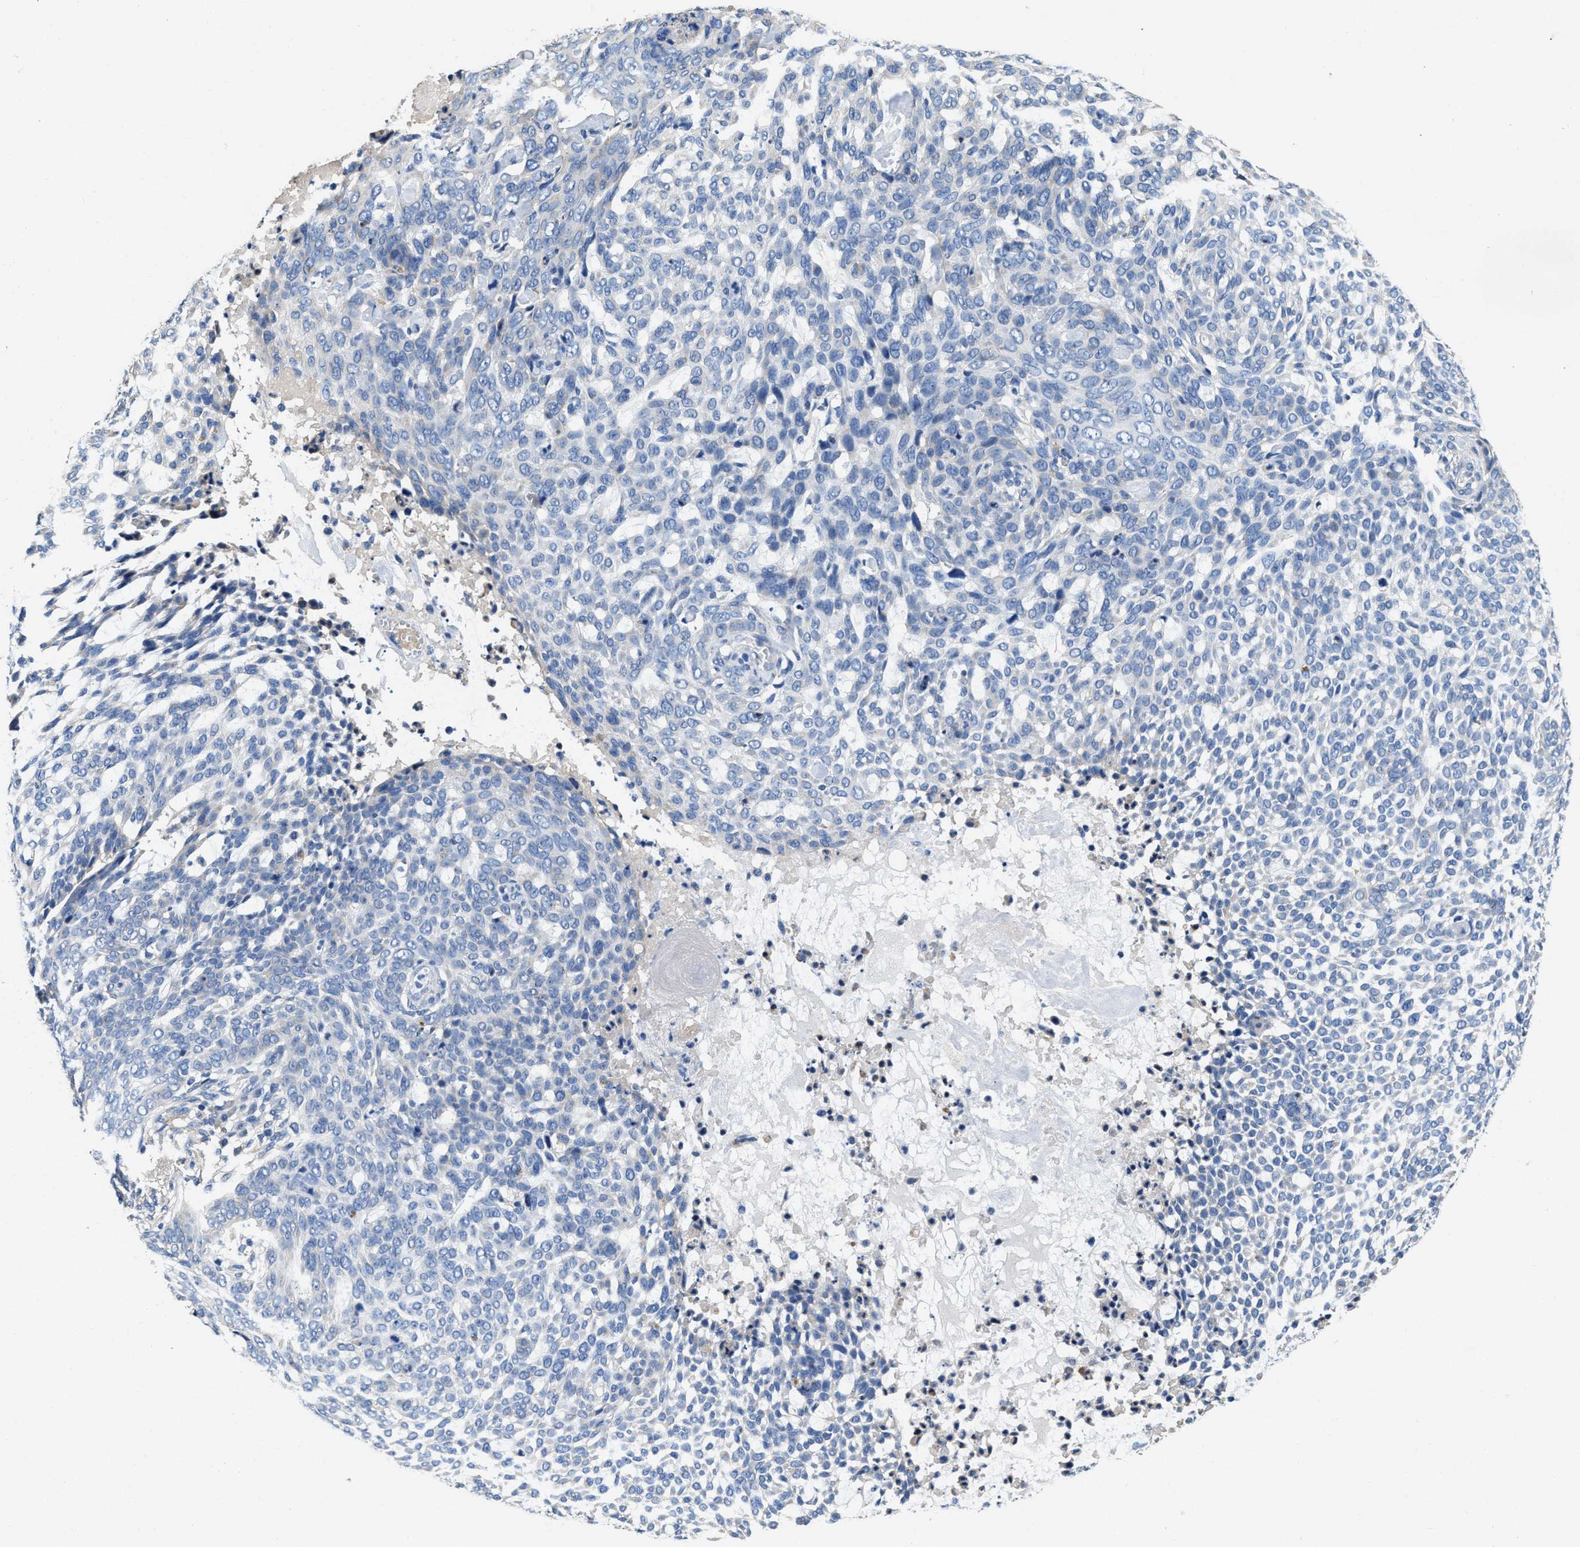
{"staining": {"intensity": "negative", "quantity": "none", "location": "none"}, "tissue": "skin cancer", "cell_type": "Tumor cells", "image_type": "cancer", "snomed": [{"axis": "morphology", "description": "Basal cell carcinoma"}, {"axis": "topography", "description": "Skin"}], "caption": "Immunohistochemistry (IHC) histopathology image of skin basal cell carcinoma stained for a protein (brown), which shows no staining in tumor cells. (Immunohistochemistry (IHC), brightfield microscopy, high magnification).", "gene": "PEG10", "patient": {"sex": "female", "age": 64}}